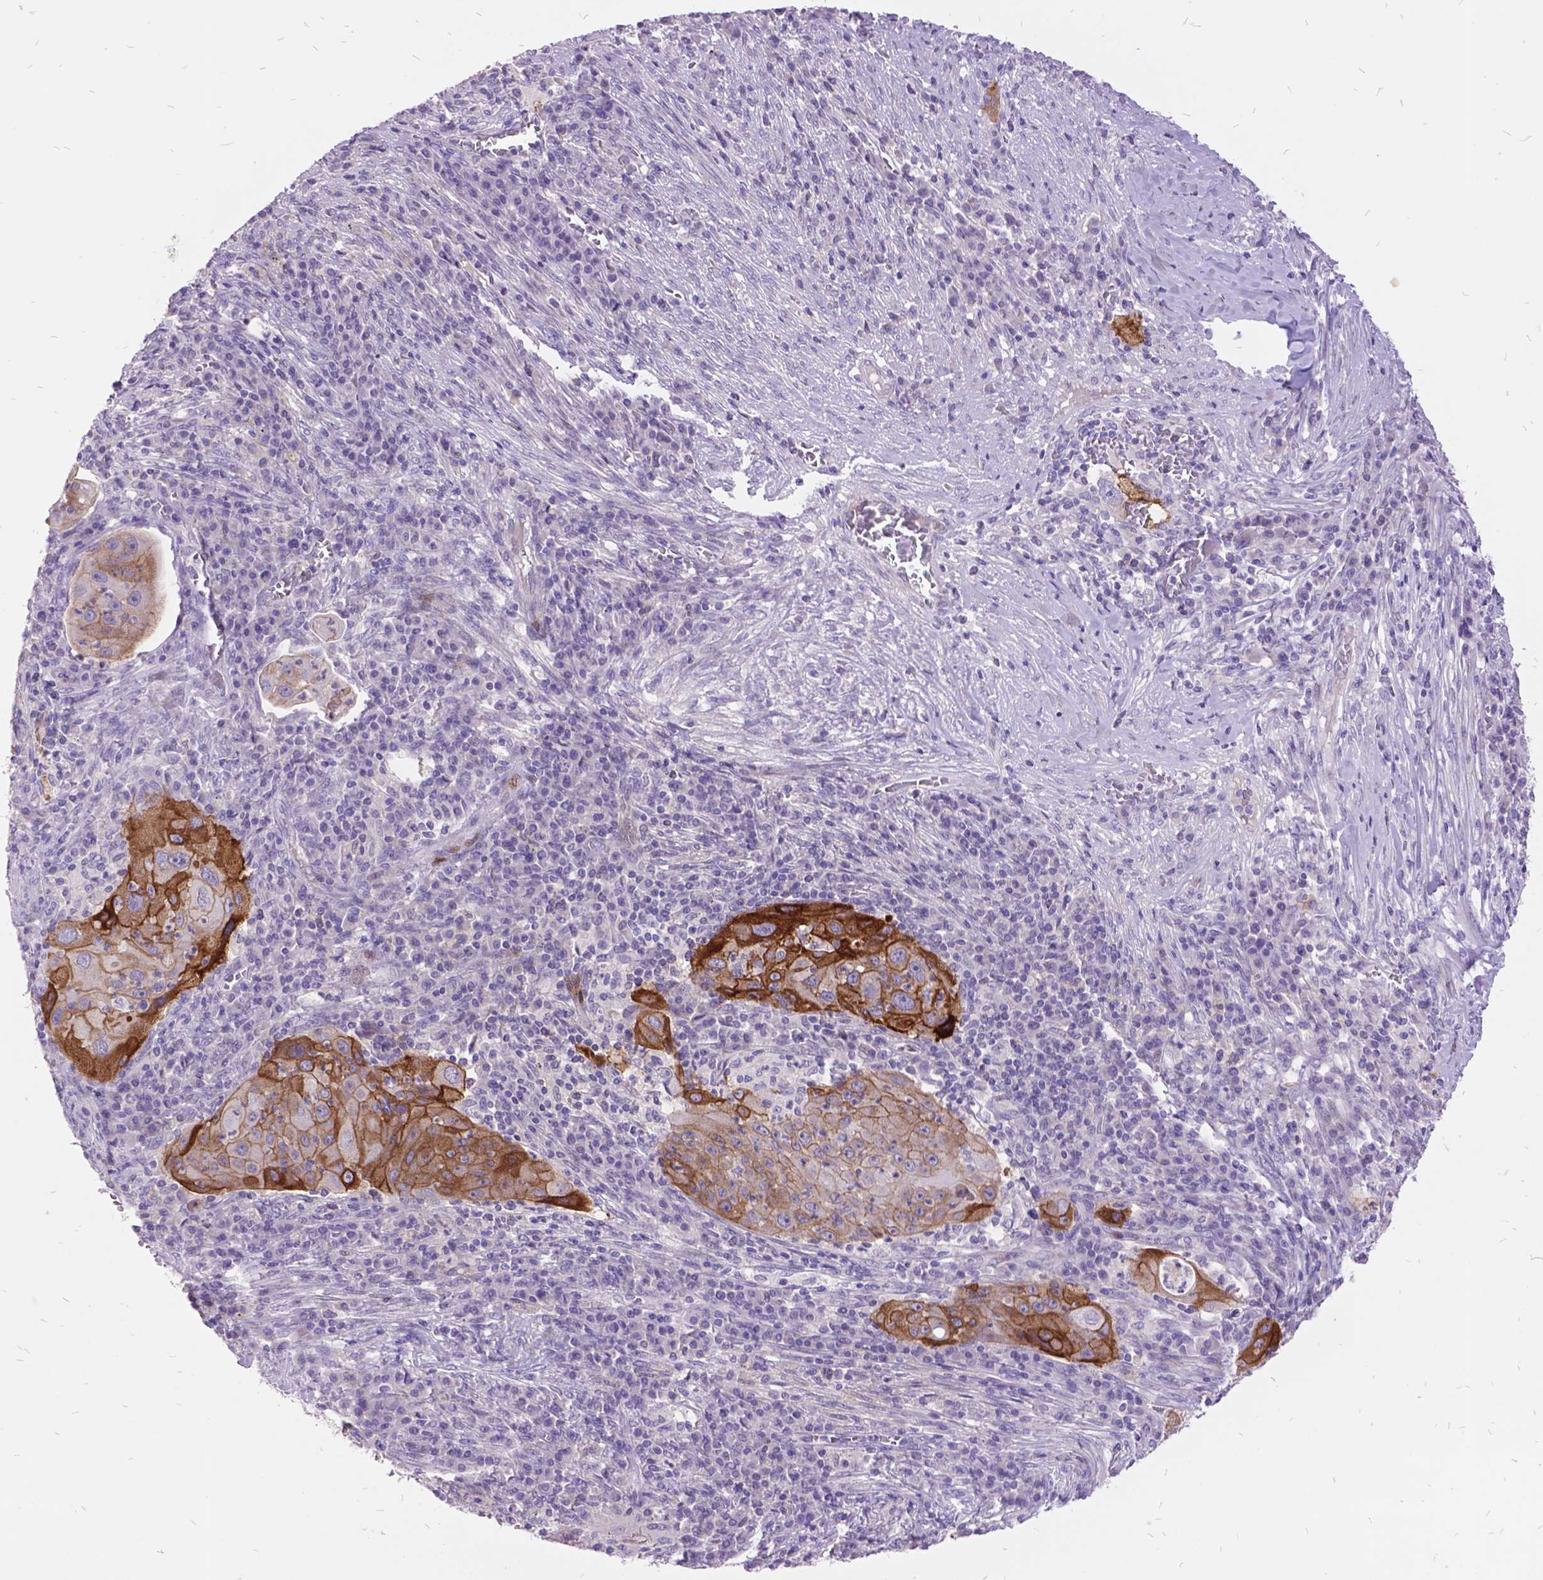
{"staining": {"intensity": "moderate", "quantity": "25%-75%", "location": "cytoplasmic/membranous"}, "tissue": "lung cancer", "cell_type": "Tumor cells", "image_type": "cancer", "snomed": [{"axis": "morphology", "description": "Squamous cell carcinoma, NOS"}, {"axis": "topography", "description": "Lung"}], "caption": "Immunohistochemistry (IHC) of lung cancer (squamous cell carcinoma) displays medium levels of moderate cytoplasmic/membranous expression in approximately 25%-75% of tumor cells.", "gene": "ITGB6", "patient": {"sex": "female", "age": 59}}